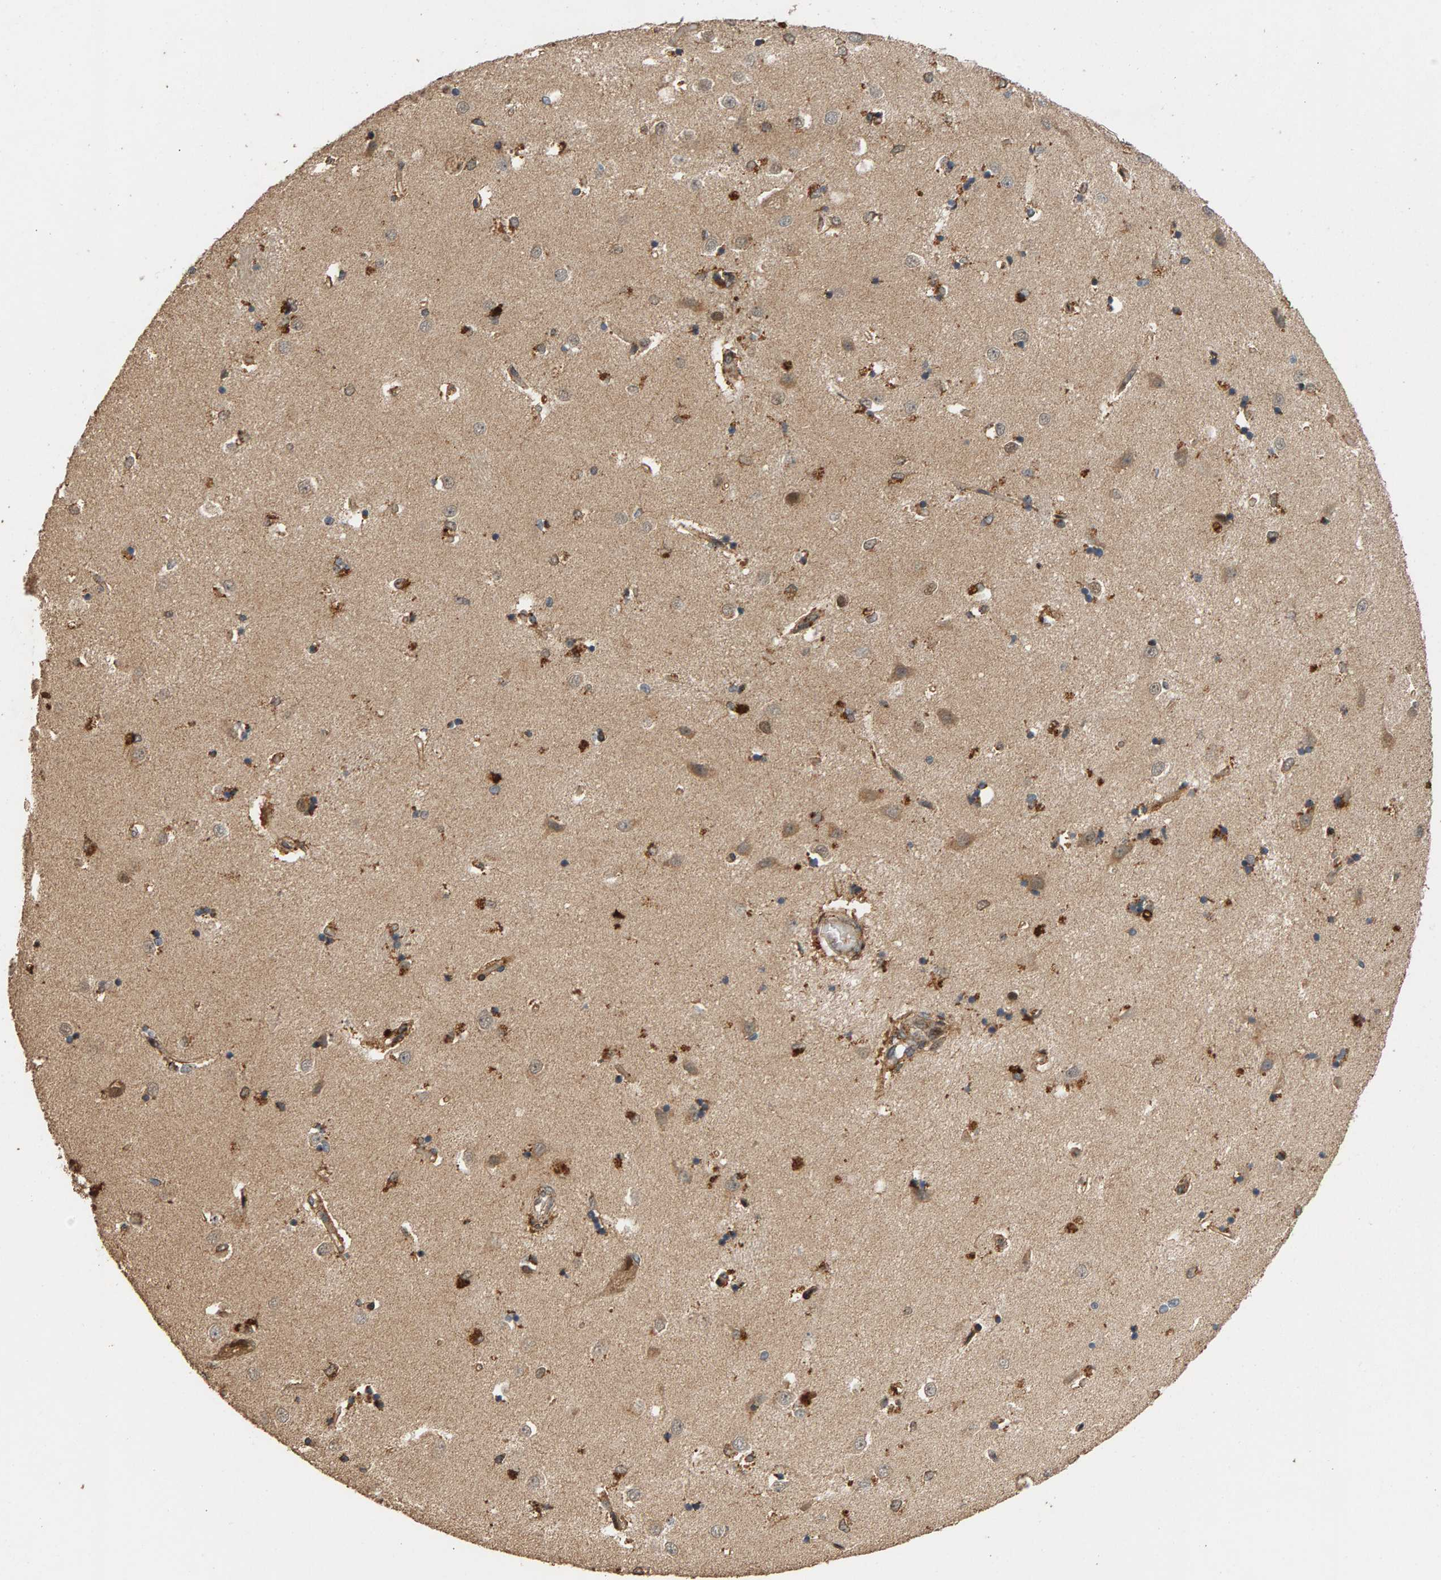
{"staining": {"intensity": "moderate", "quantity": "25%-75%", "location": "cytoplasmic/membranous"}, "tissue": "caudate", "cell_type": "Glial cells", "image_type": "normal", "snomed": [{"axis": "morphology", "description": "Normal tissue, NOS"}, {"axis": "topography", "description": "Lateral ventricle wall"}], "caption": "Protein expression analysis of normal human caudate reveals moderate cytoplasmic/membranous staining in about 25%-75% of glial cells.", "gene": "GSTK1", "patient": {"sex": "male", "age": 45}}